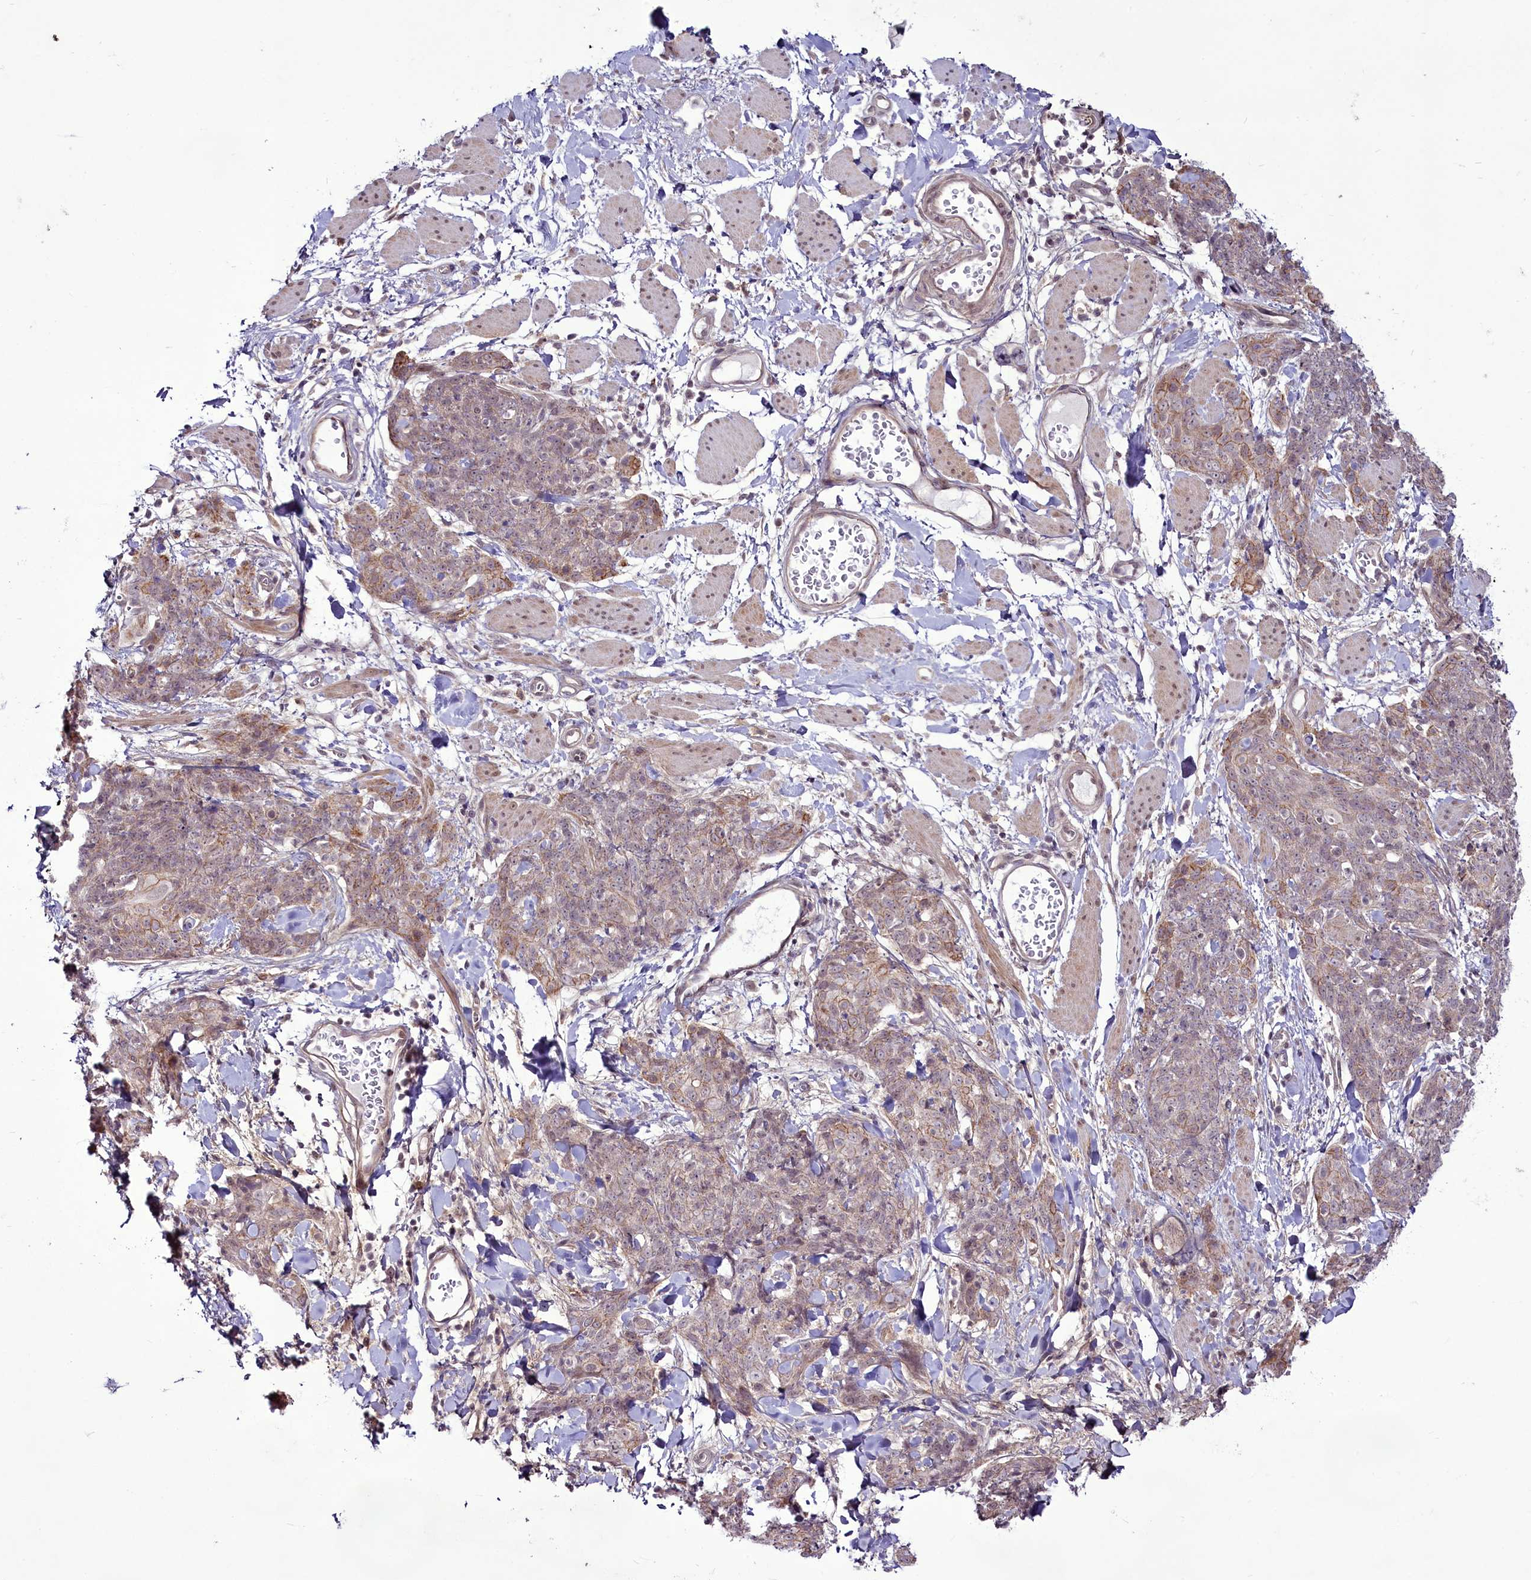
{"staining": {"intensity": "weak", "quantity": "<25%", "location": "cytoplasmic/membranous,nuclear"}, "tissue": "skin cancer", "cell_type": "Tumor cells", "image_type": "cancer", "snomed": [{"axis": "morphology", "description": "Squamous cell carcinoma, NOS"}, {"axis": "topography", "description": "Skin"}, {"axis": "topography", "description": "Vulva"}], "caption": "This photomicrograph is of skin cancer stained with immunohistochemistry to label a protein in brown with the nuclei are counter-stained blue. There is no positivity in tumor cells. (DAB immunohistochemistry (IHC) with hematoxylin counter stain).", "gene": "RSBN1", "patient": {"sex": "female", "age": 85}}